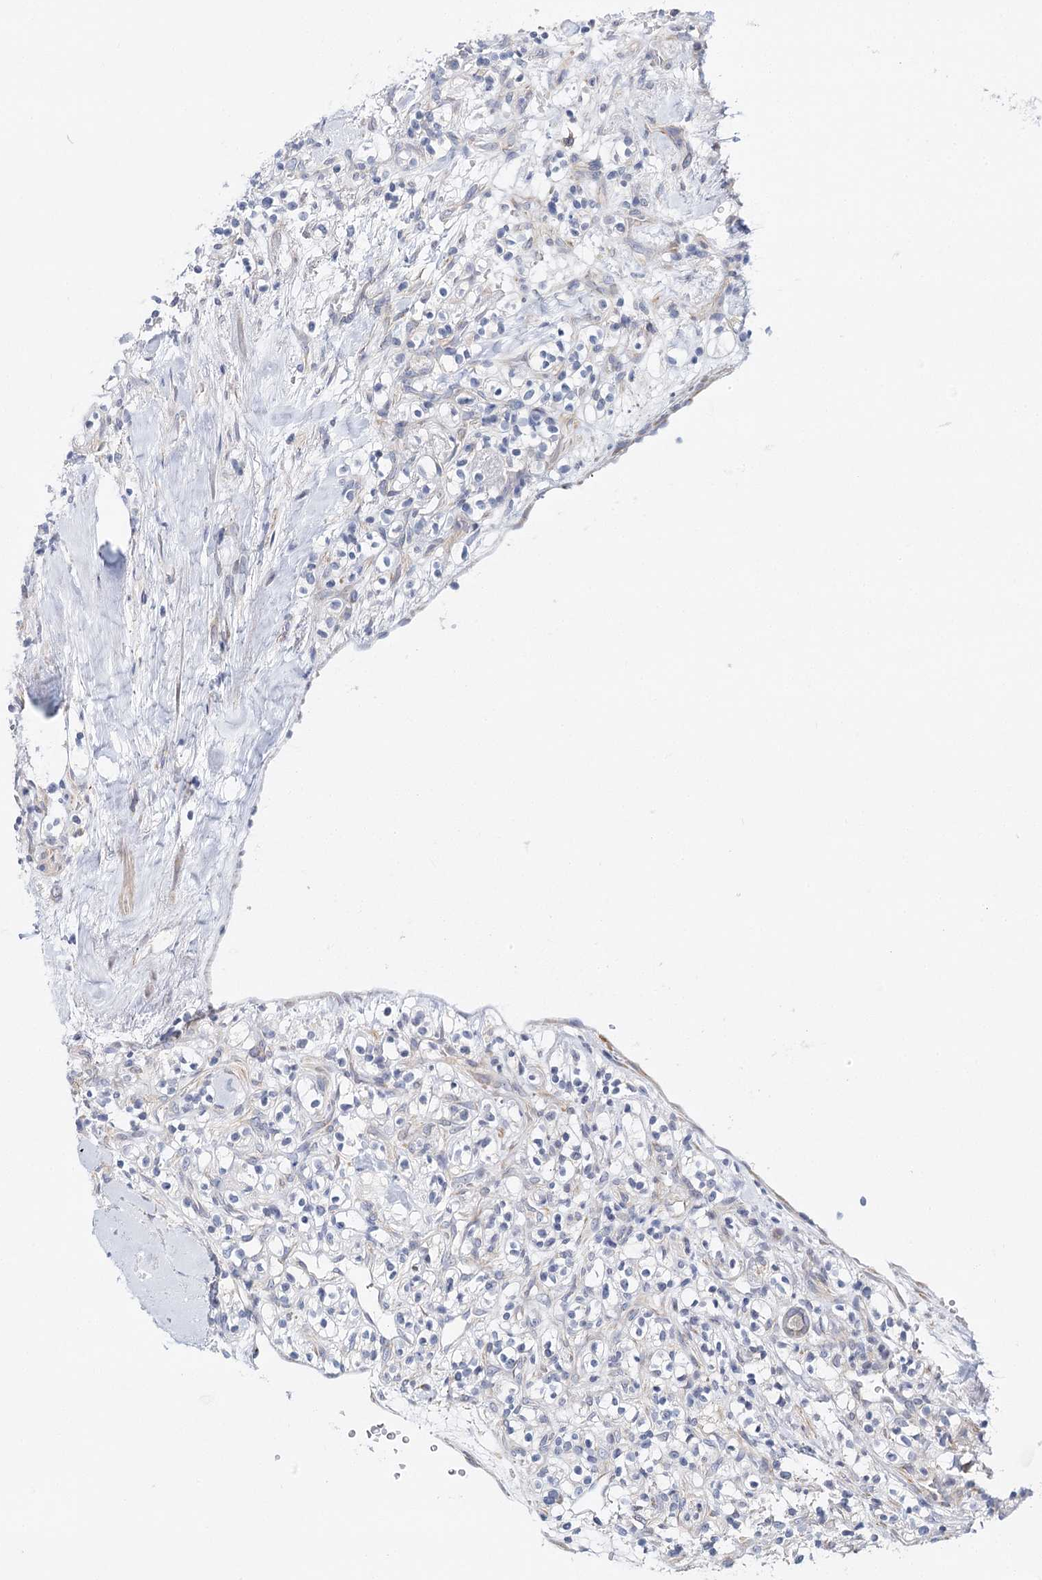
{"staining": {"intensity": "negative", "quantity": "none", "location": "none"}, "tissue": "renal cancer", "cell_type": "Tumor cells", "image_type": "cancer", "snomed": [{"axis": "morphology", "description": "Adenocarcinoma, NOS"}, {"axis": "topography", "description": "Kidney"}], "caption": "There is no significant staining in tumor cells of renal cancer. (Stains: DAB immunohistochemistry (IHC) with hematoxylin counter stain, Microscopy: brightfield microscopy at high magnification).", "gene": "TEX12", "patient": {"sex": "male", "age": 77}}